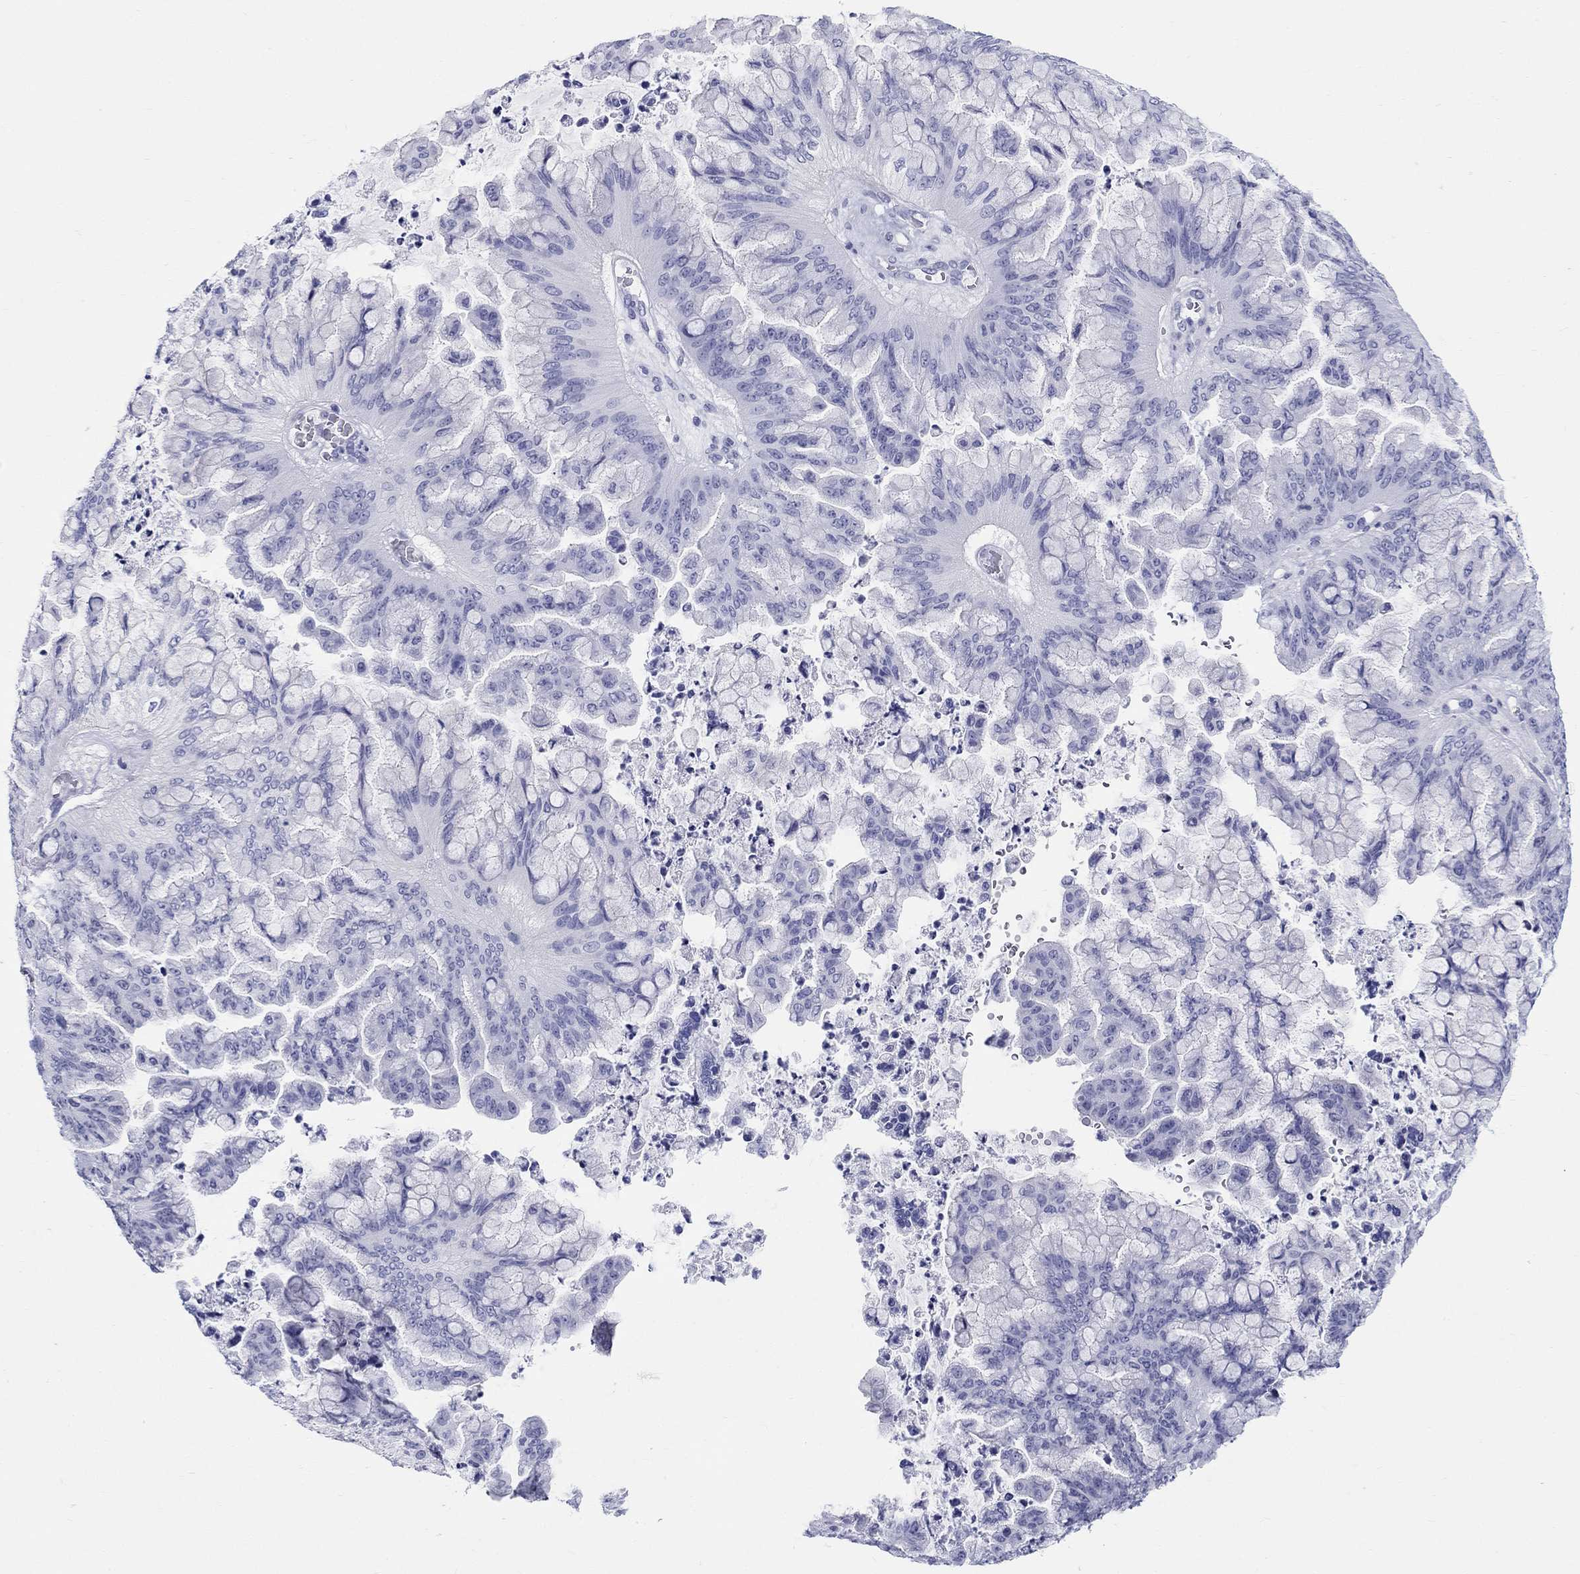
{"staining": {"intensity": "negative", "quantity": "none", "location": "none"}, "tissue": "ovarian cancer", "cell_type": "Tumor cells", "image_type": "cancer", "snomed": [{"axis": "morphology", "description": "Cystadenocarcinoma, mucinous, NOS"}, {"axis": "topography", "description": "Ovary"}], "caption": "Photomicrograph shows no protein staining in tumor cells of ovarian cancer (mucinous cystadenocarcinoma) tissue.", "gene": "LAMP5", "patient": {"sex": "female", "age": 67}}